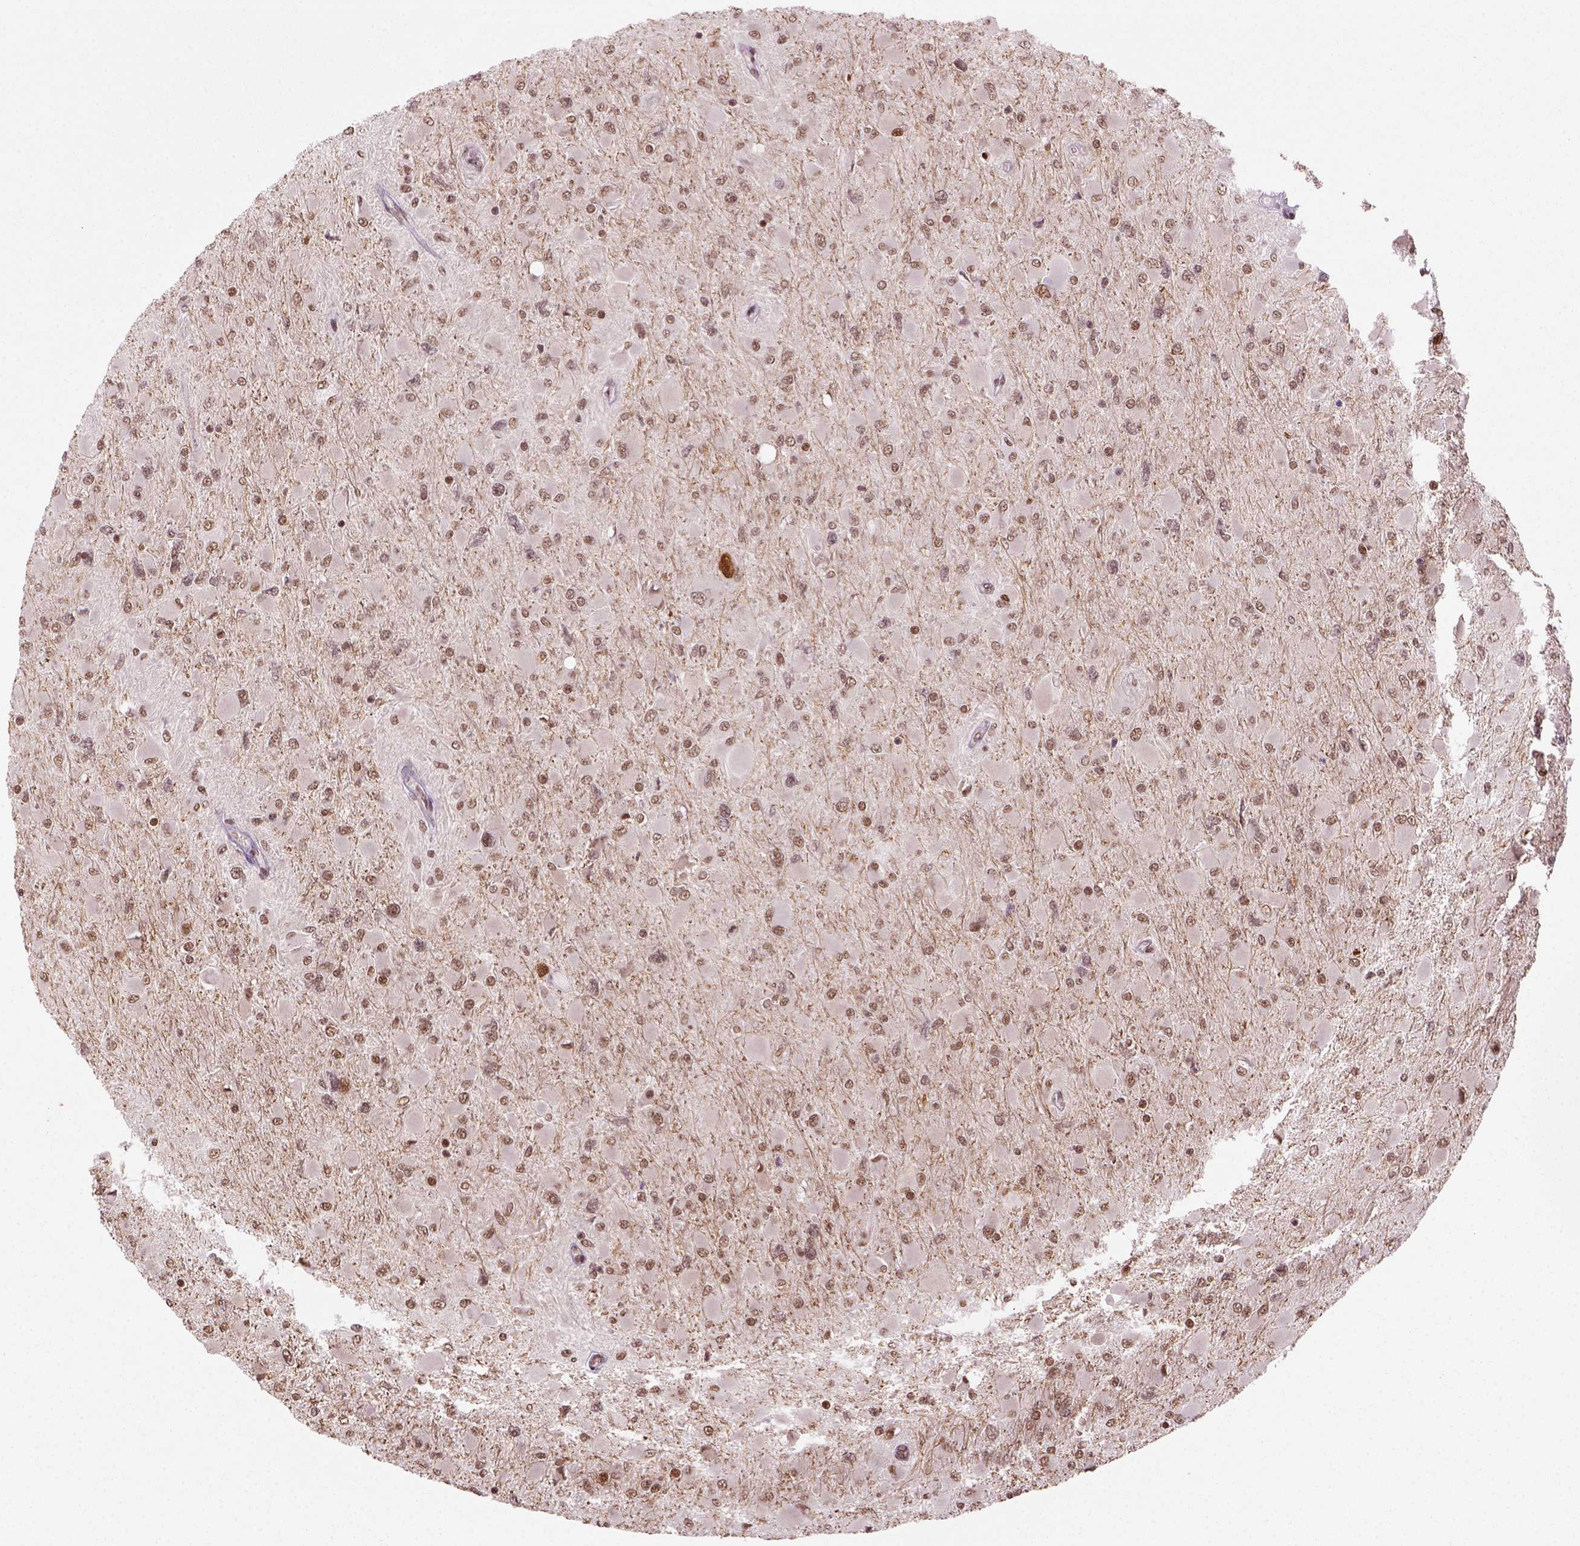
{"staining": {"intensity": "weak", "quantity": ">75%", "location": "nuclear"}, "tissue": "glioma", "cell_type": "Tumor cells", "image_type": "cancer", "snomed": [{"axis": "morphology", "description": "Glioma, malignant, High grade"}, {"axis": "topography", "description": "Cerebral cortex"}], "caption": "Immunohistochemical staining of human glioma reveals weak nuclear protein expression in approximately >75% of tumor cells.", "gene": "GOT1", "patient": {"sex": "female", "age": 36}}